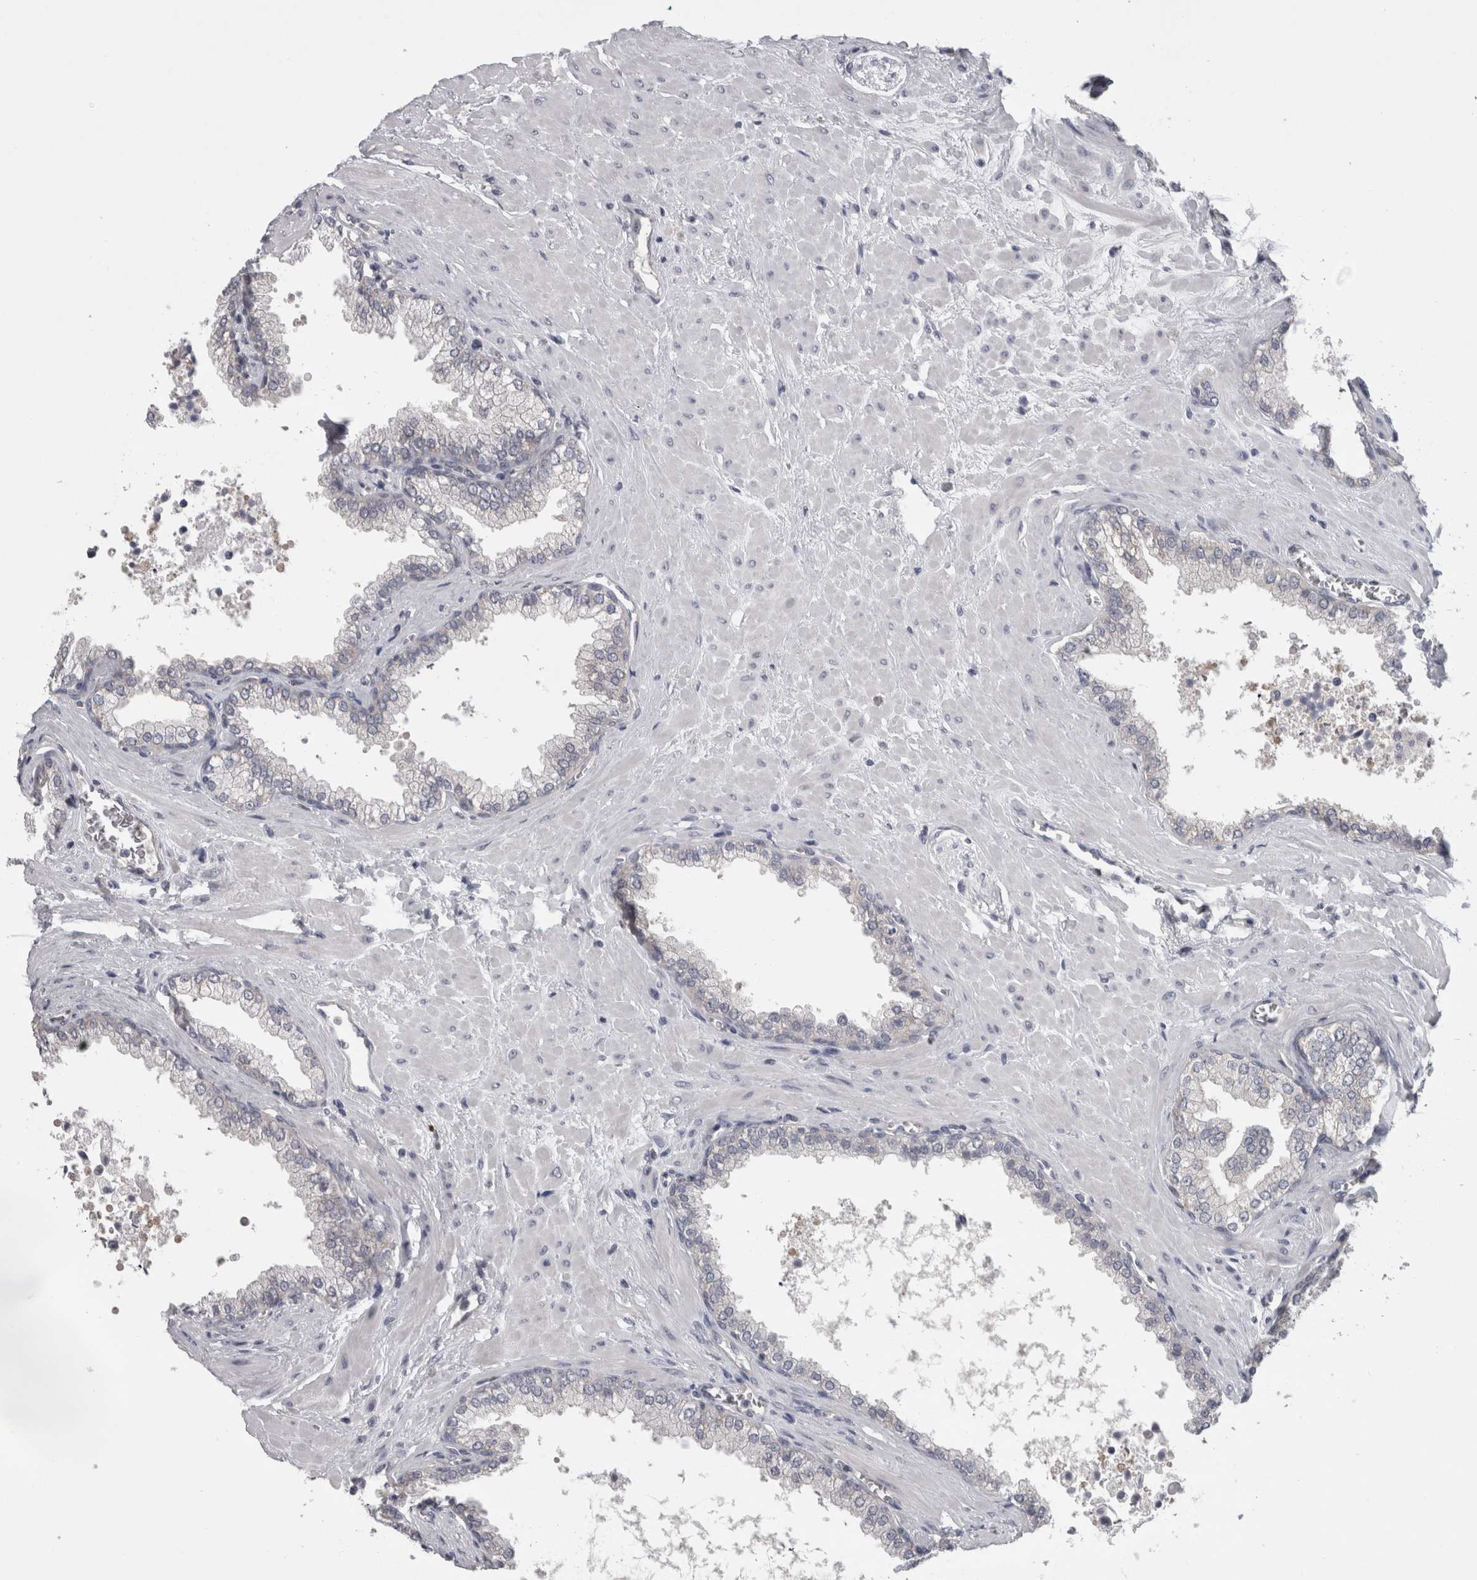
{"staining": {"intensity": "negative", "quantity": "none", "location": "none"}, "tissue": "prostate cancer", "cell_type": "Tumor cells", "image_type": "cancer", "snomed": [{"axis": "morphology", "description": "Adenocarcinoma, Low grade"}, {"axis": "topography", "description": "Prostate"}], "caption": "Prostate cancer was stained to show a protein in brown. There is no significant positivity in tumor cells.", "gene": "LYZL6", "patient": {"sex": "male", "age": 71}}